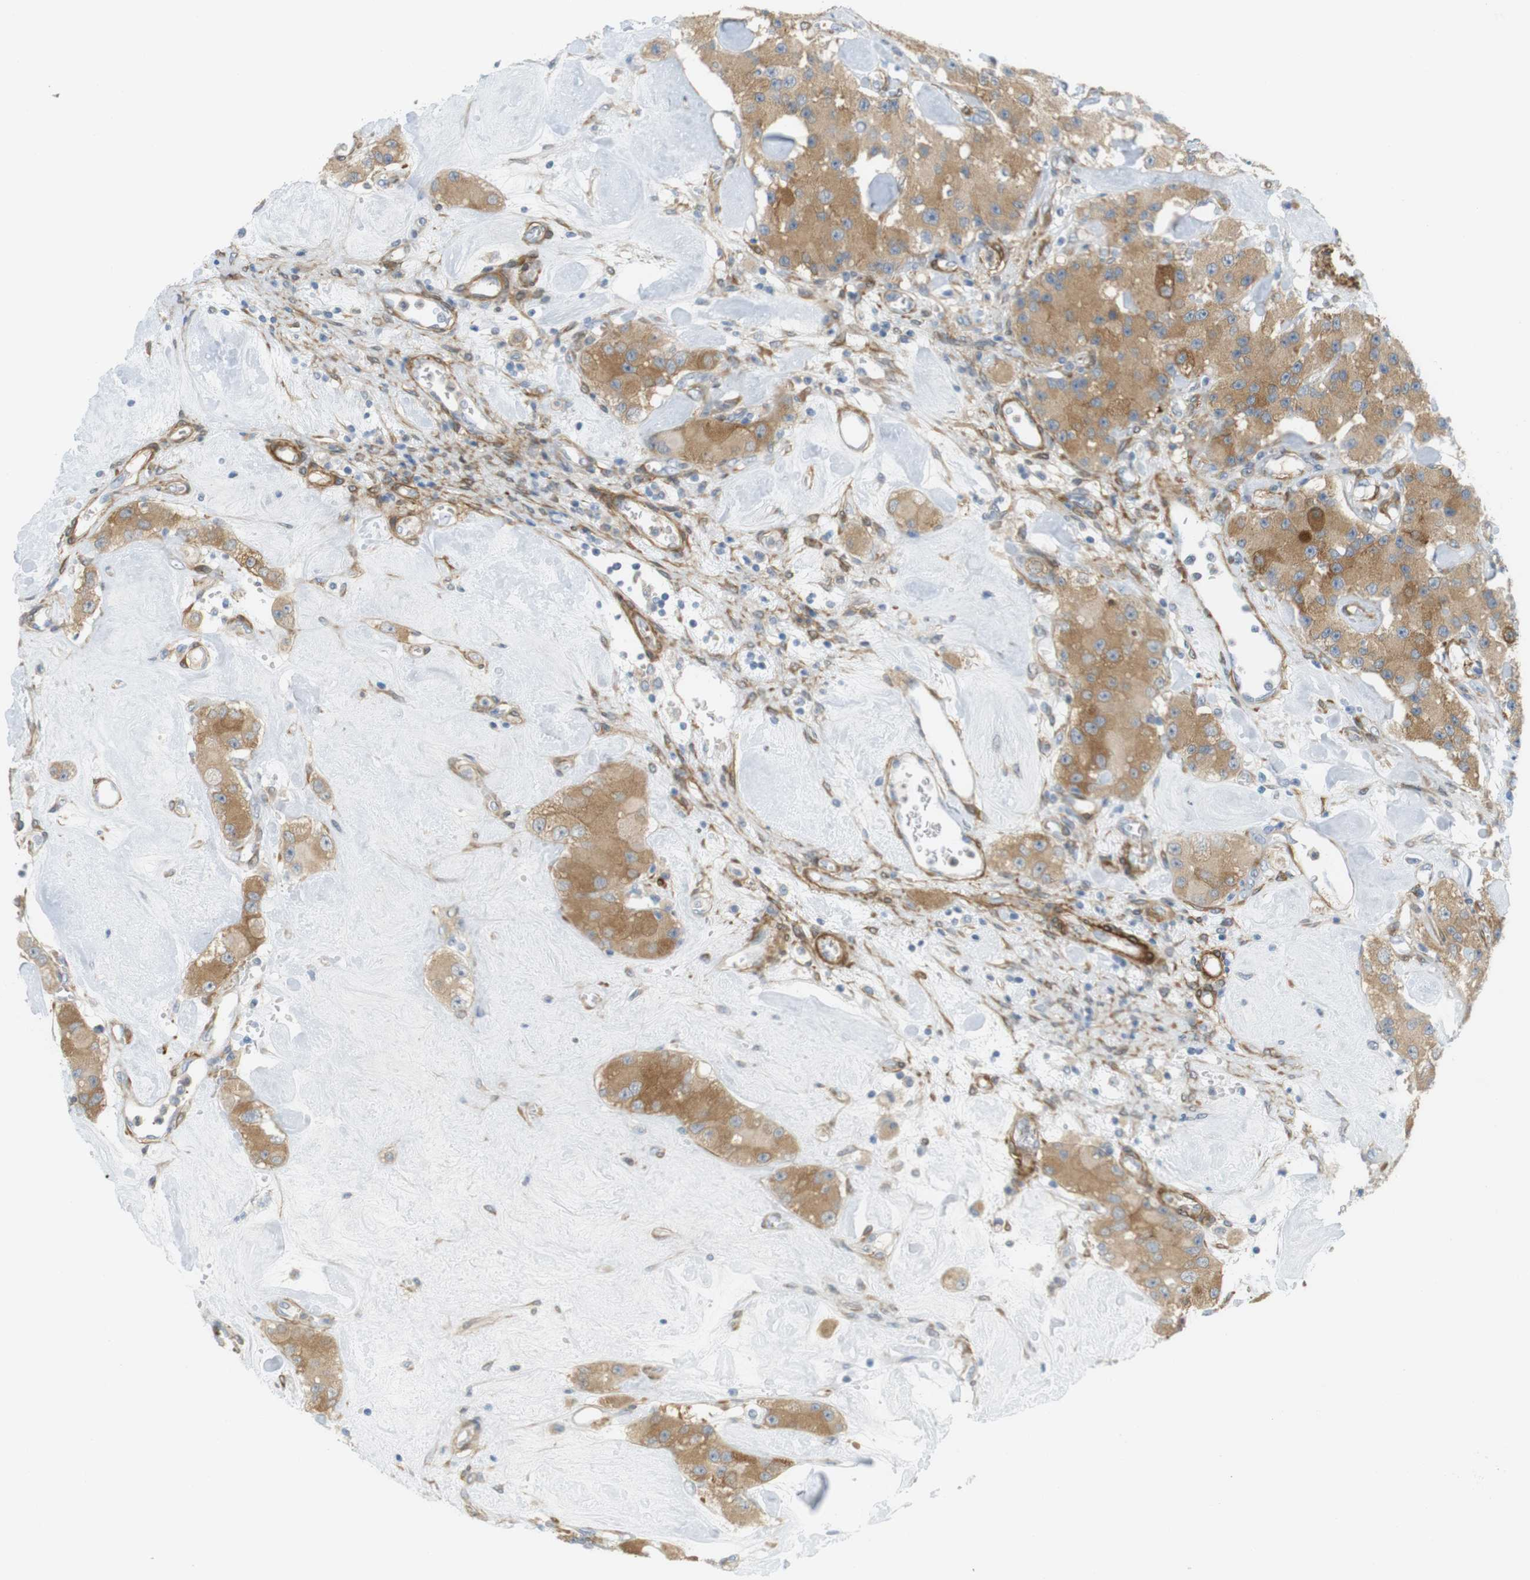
{"staining": {"intensity": "moderate", "quantity": ">75%", "location": "cytoplasmic/membranous"}, "tissue": "carcinoid", "cell_type": "Tumor cells", "image_type": "cancer", "snomed": [{"axis": "morphology", "description": "Carcinoid, malignant, NOS"}, {"axis": "topography", "description": "Pancreas"}], "caption": "DAB immunohistochemical staining of human malignant carcinoid reveals moderate cytoplasmic/membranous protein positivity in approximately >75% of tumor cells. The staining is performed using DAB brown chromogen to label protein expression. The nuclei are counter-stained blue using hematoxylin.", "gene": "PDE3A", "patient": {"sex": "male", "age": 41}}